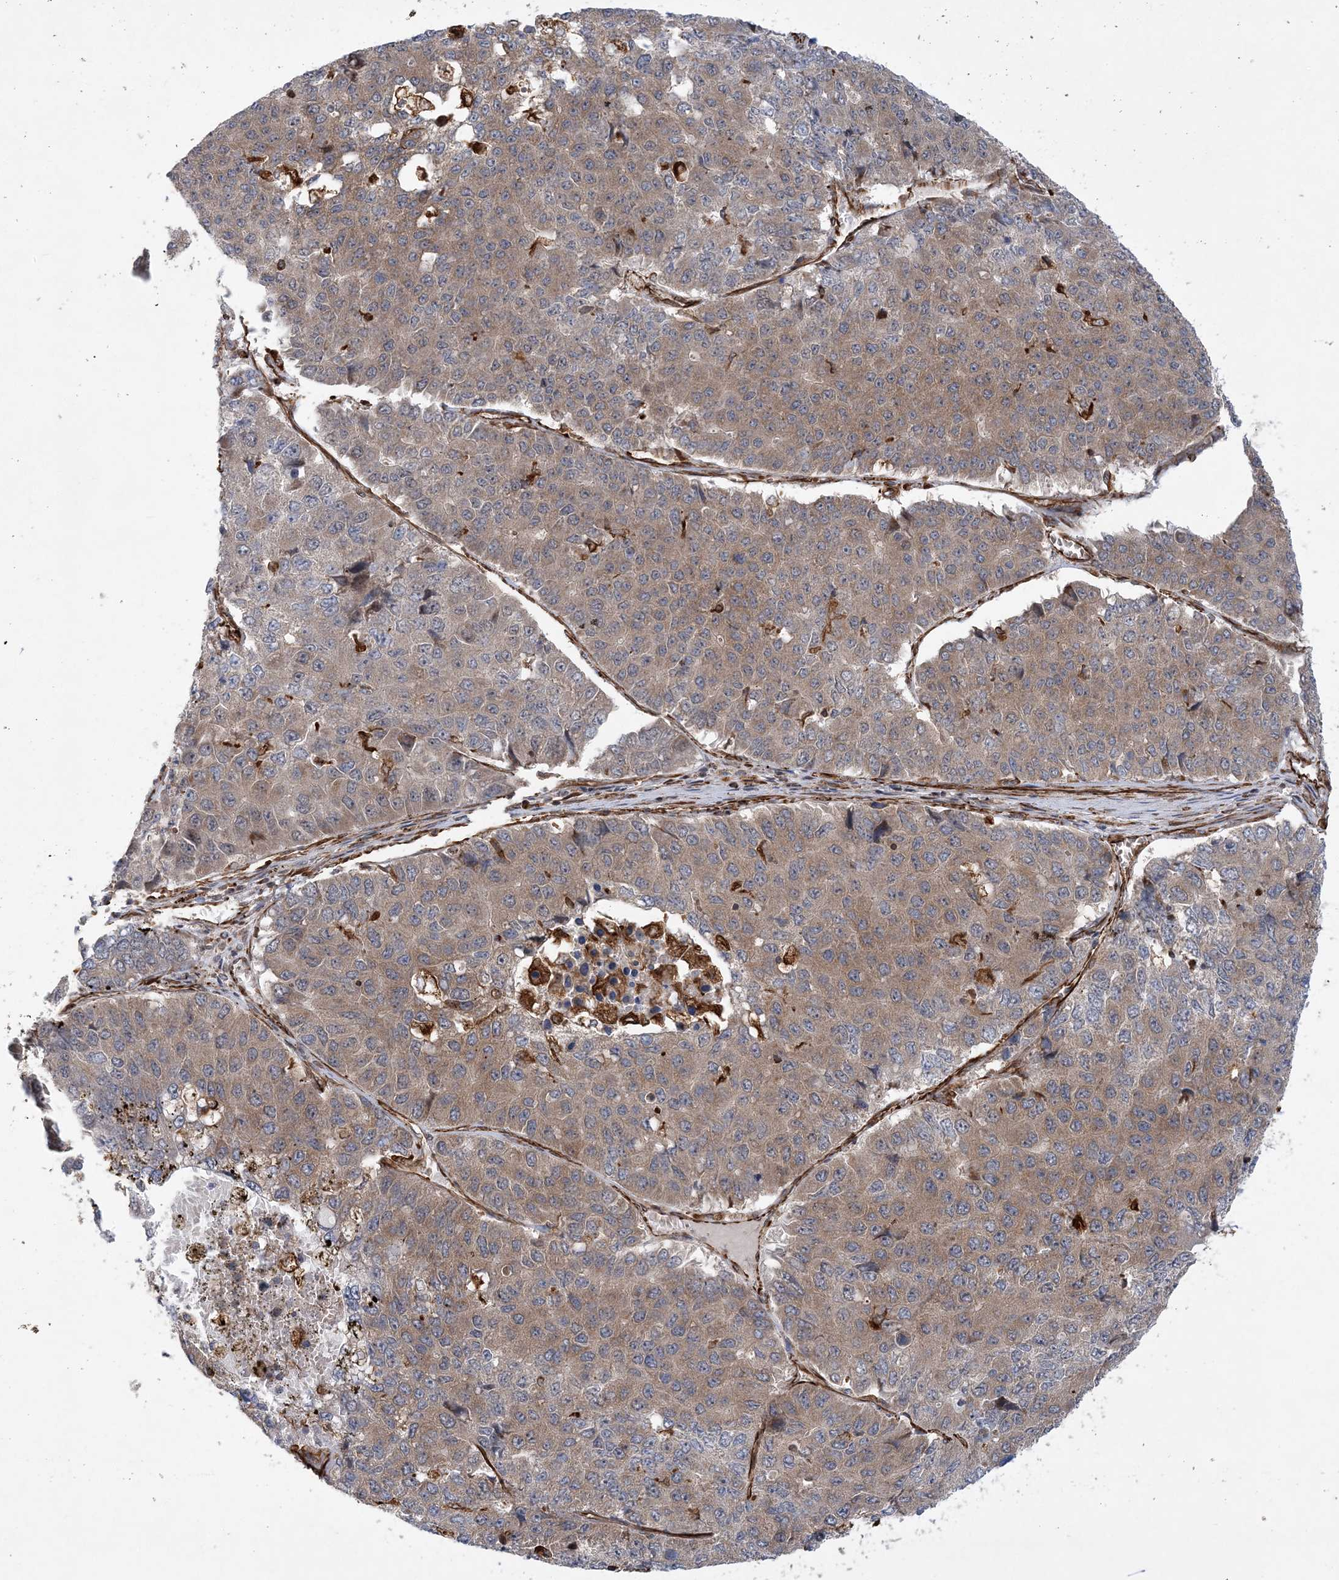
{"staining": {"intensity": "moderate", "quantity": "25%-75%", "location": "cytoplasmic/membranous"}, "tissue": "pancreatic cancer", "cell_type": "Tumor cells", "image_type": "cancer", "snomed": [{"axis": "morphology", "description": "Adenocarcinoma, NOS"}, {"axis": "topography", "description": "Pancreas"}], "caption": "Pancreatic cancer (adenocarcinoma) stained with a brown dye demonstrates moderate cytoplasmic/membranous positive positivity in approximately 25%-75% of tumor cells.", "gene": "FAM114A2", "patient": {"sex": "male", "age": 50}}